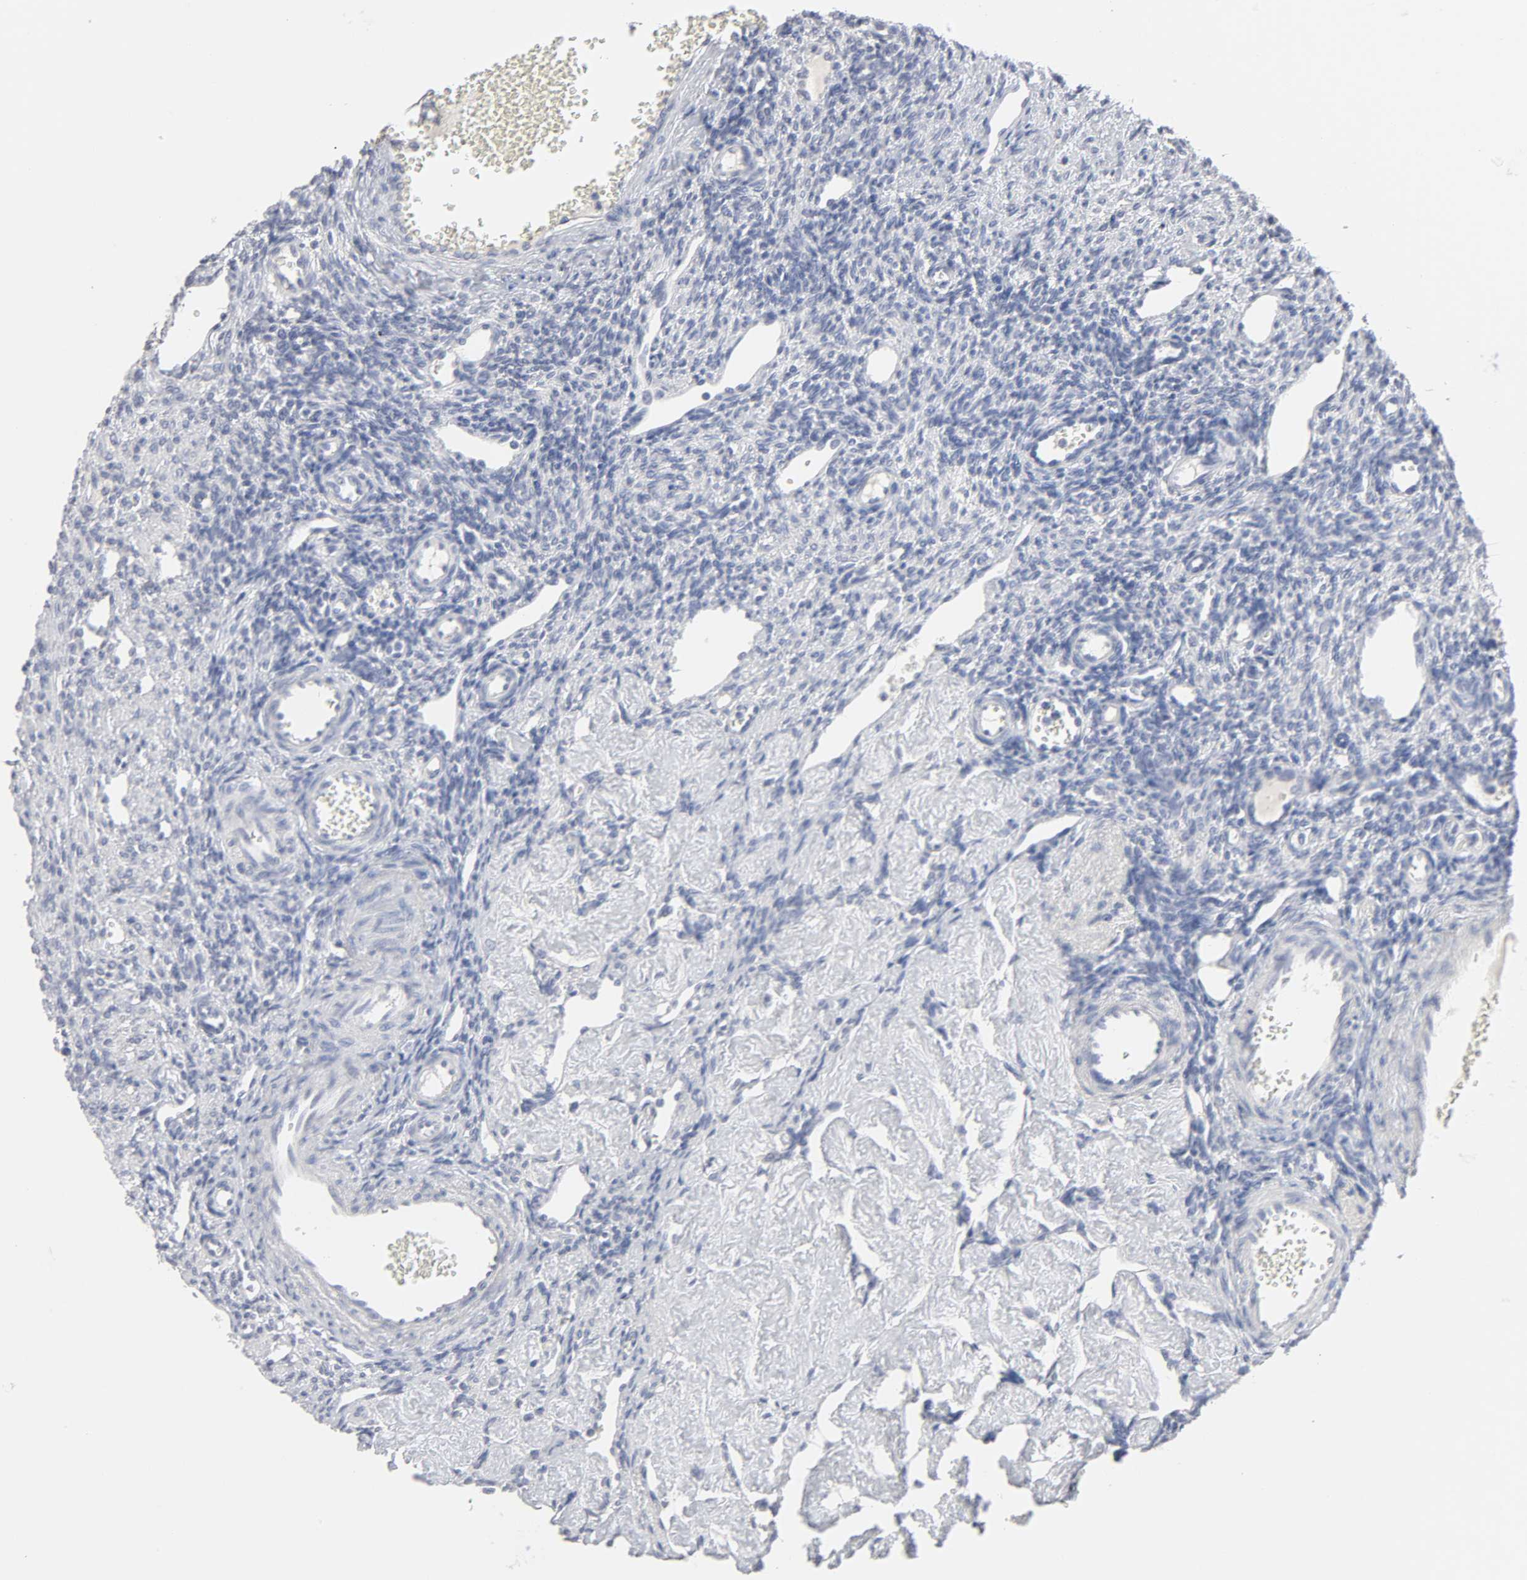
{"staining": {"intensity": "negative", "quantity": "none", "location": "none"}, "tissue": "ovary", "cell_type": "Ovarian stroma cells", "image_type": "normal", "snomed": [{"axis": "morphology", "description": "Normal tissue, NOS"}, {"axis": "topography", "description": "Ovary"}], "caption": "This is an immunohistochemistry (IHC) histopathology image of unremarkable human ovary. There is no staining in ovarian stroma cells.", "gene": "SLCO1B3", "patient": {"sex": "female", "age": 33}}